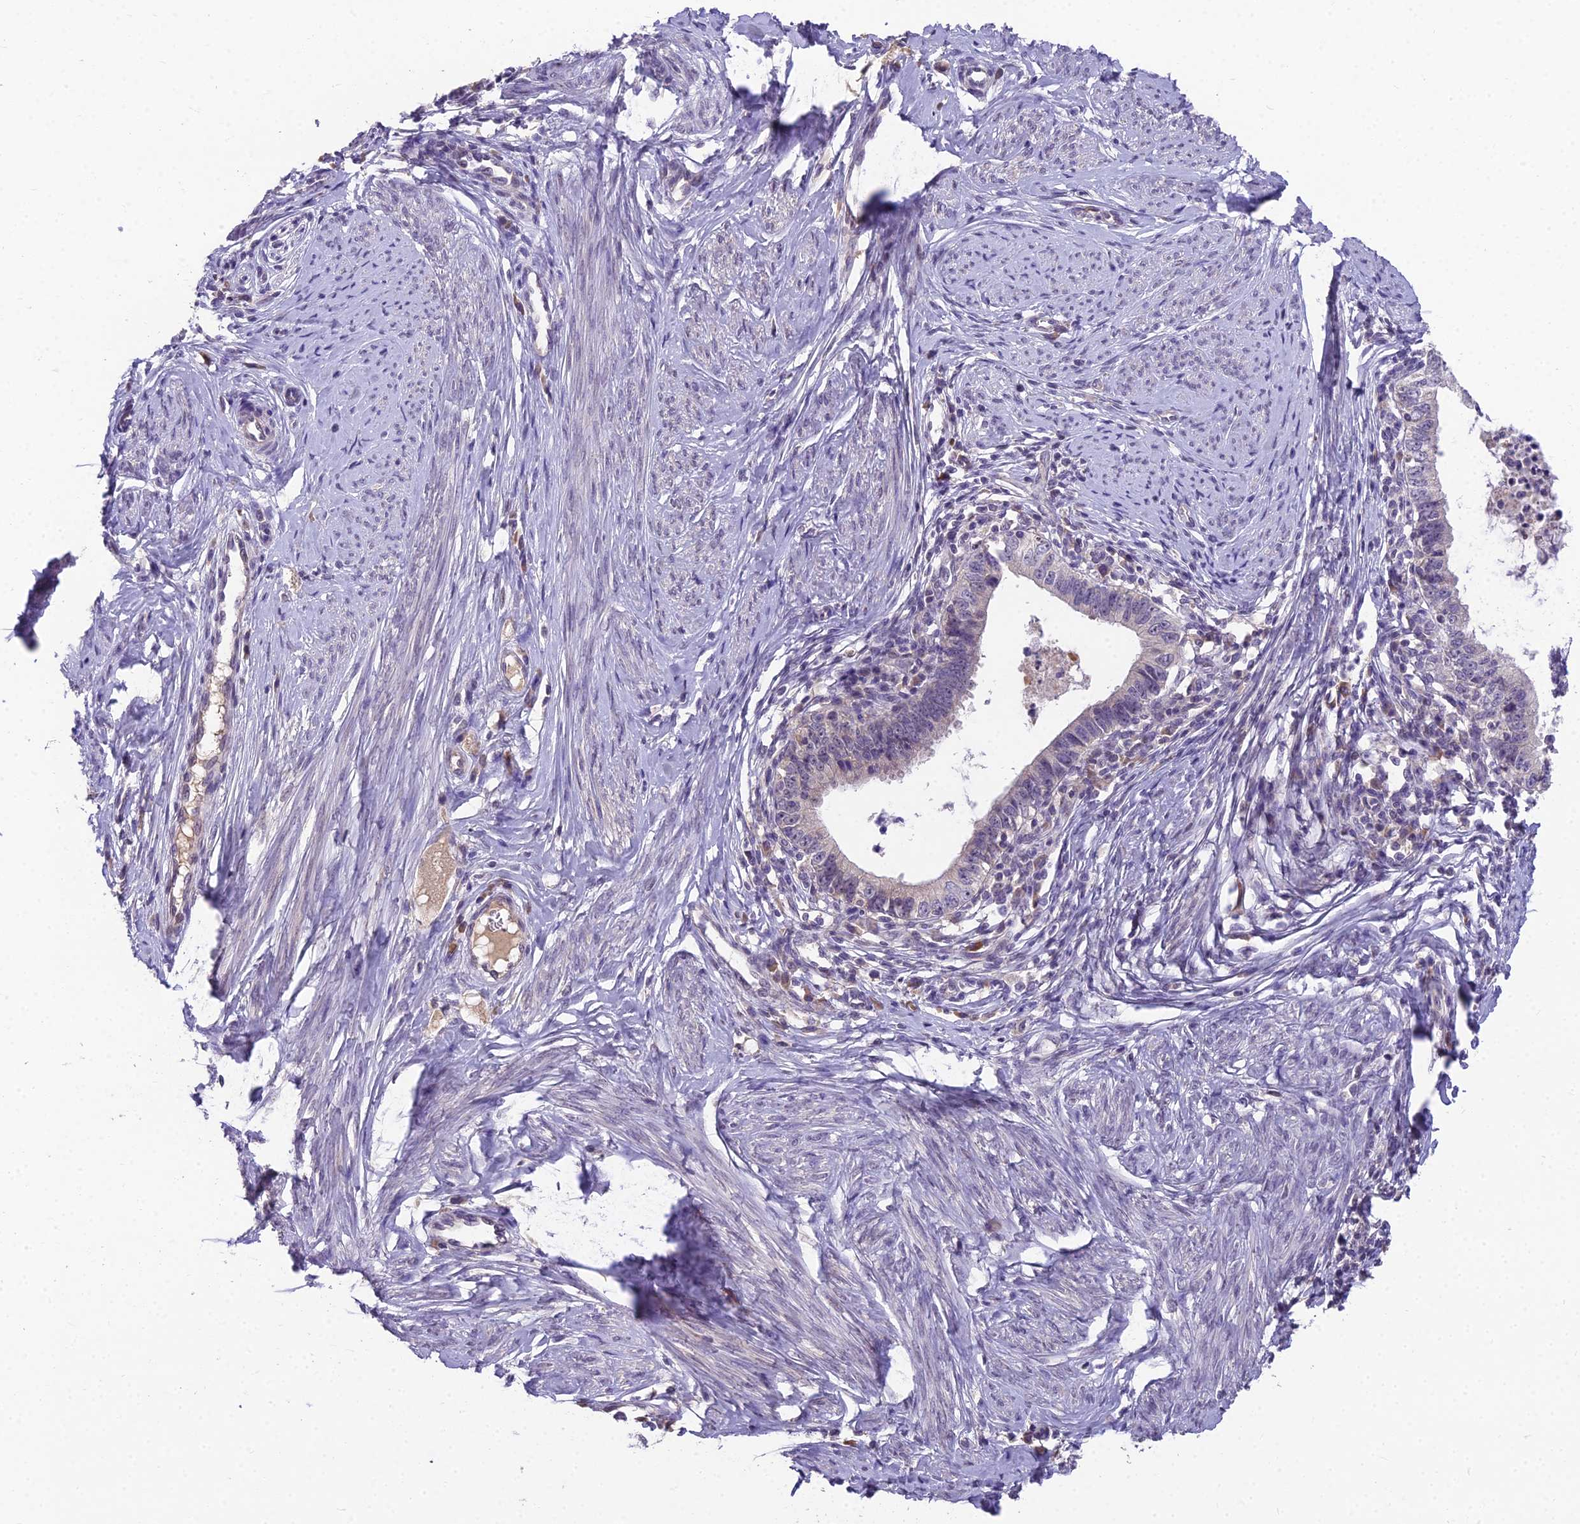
{"staining": {"intensity": "negative", "quantity": "none", "location": "none"}, "tissue": "cervical cancer", "cell_type": "Tumor cells", "image_type": "cancer", "snomed": [{"axis": "morphology", "description": "Adenocarcinoma, NOS"}, {"axis": "topography", "description": "Cervix"}], "caption": "High power microscopy histopathology image of an IHC image of cervical cancer (adenocarcinoma), revealing no significant expression in tumor cells.", "gene": "ZNF333", "patient": {"sex": "female", "age": 36}}